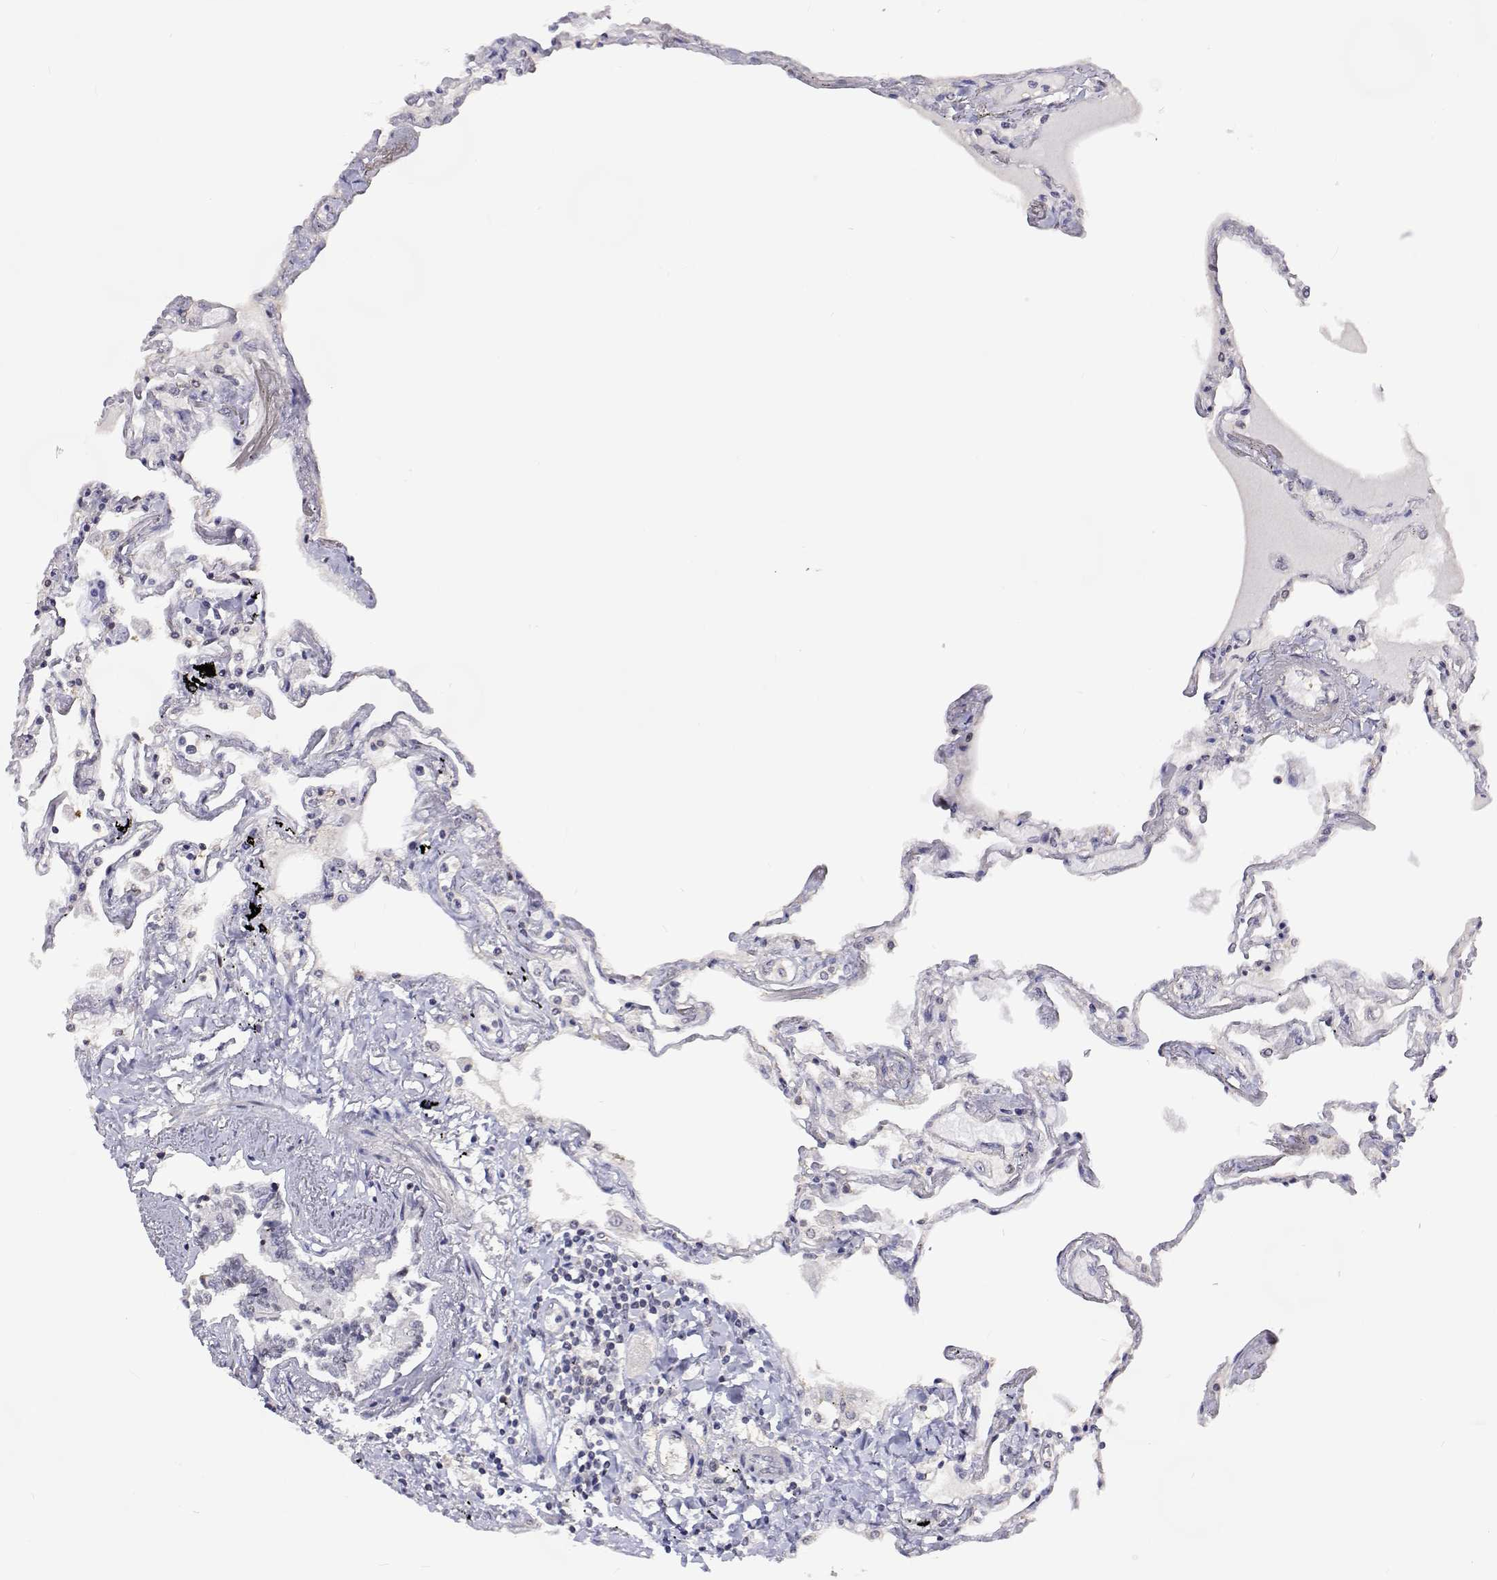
{"staining": {"intensity": "weak", "quantity": "25%-75%", "location": "nuclear"}, "tissue": "lung", "cell_type": "Alveolar cells", "image_type": "normal", "snomed": [{"axis": "morphology", "description": "Normal tissue, NOS"}, {"axis": "morphology", "description": "Adenocarcinoma, NOS"}, {"axis": "topography", "description": "Cartilage tissue"}, {"axis": "topography", "description": "Lung"}], "caption": "An immunohistochemistry (IHC) image of unremarkable tissue is shown. Protein staining in brown highlights weak nuclear positivity in lung within alveolar cells.", "gene": "NHP2", "patient": {"sex": "female", "age": 67}}